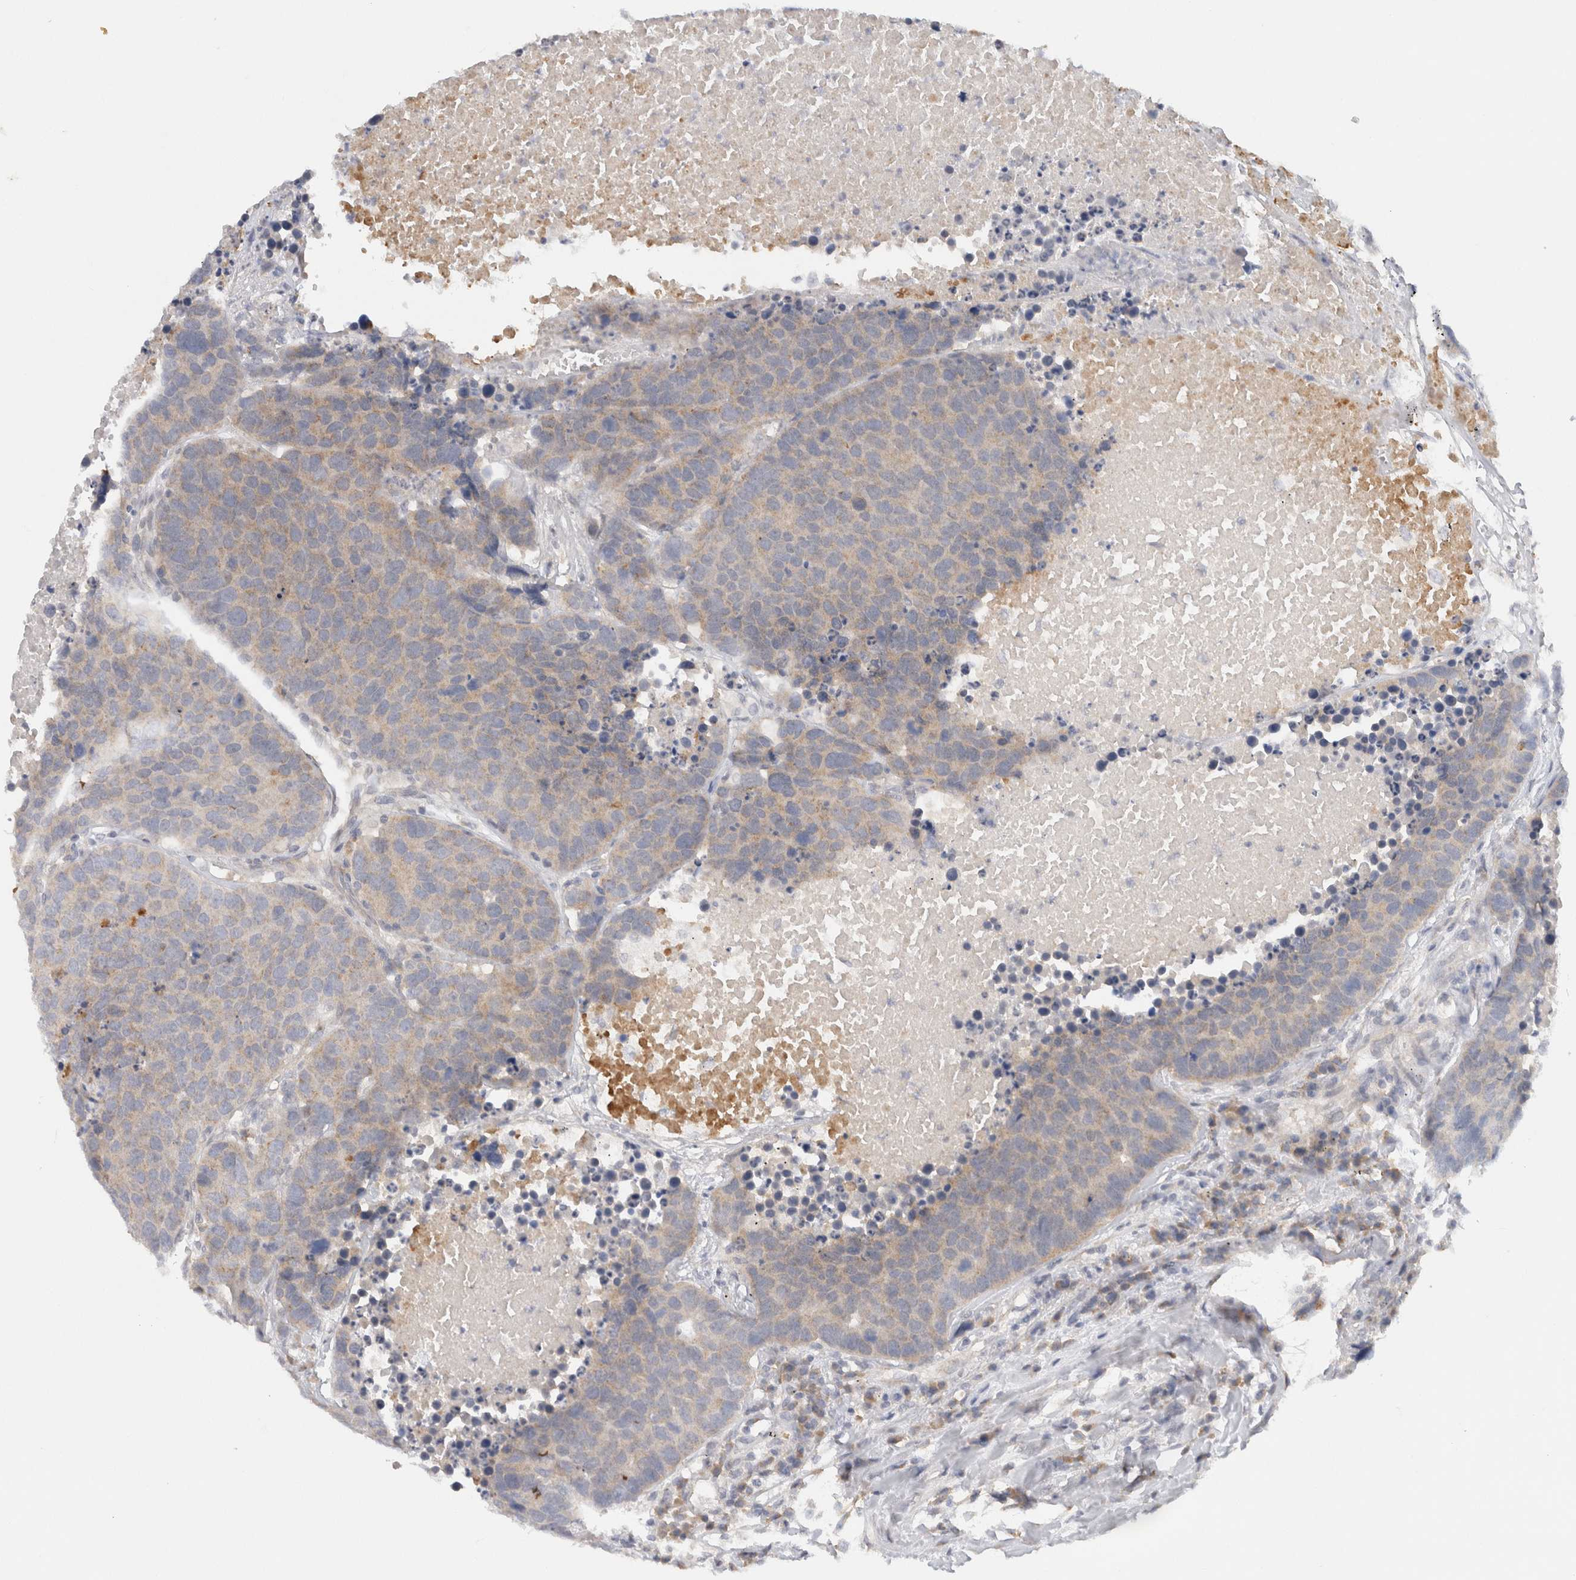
{"staining": {"intensity": "weak", "quantity": "<25%", "location": "cytoplasmic/membranous"}, "tissue": "carcinoid", "cell_type": "Tumor cells", "image_type": "cancer", "snomed": [{"axis": "morphology", "description": "Carcinoid, malignant, NOS"}, {"axis": "topography", "description": "Lung"}], "caption": "Malignant carcinoid stained for a protein using immunohistochemistry shows no staining tumor cells.", "gene": "CHRM4", "patient": {"sex": "male", "age": 60}}